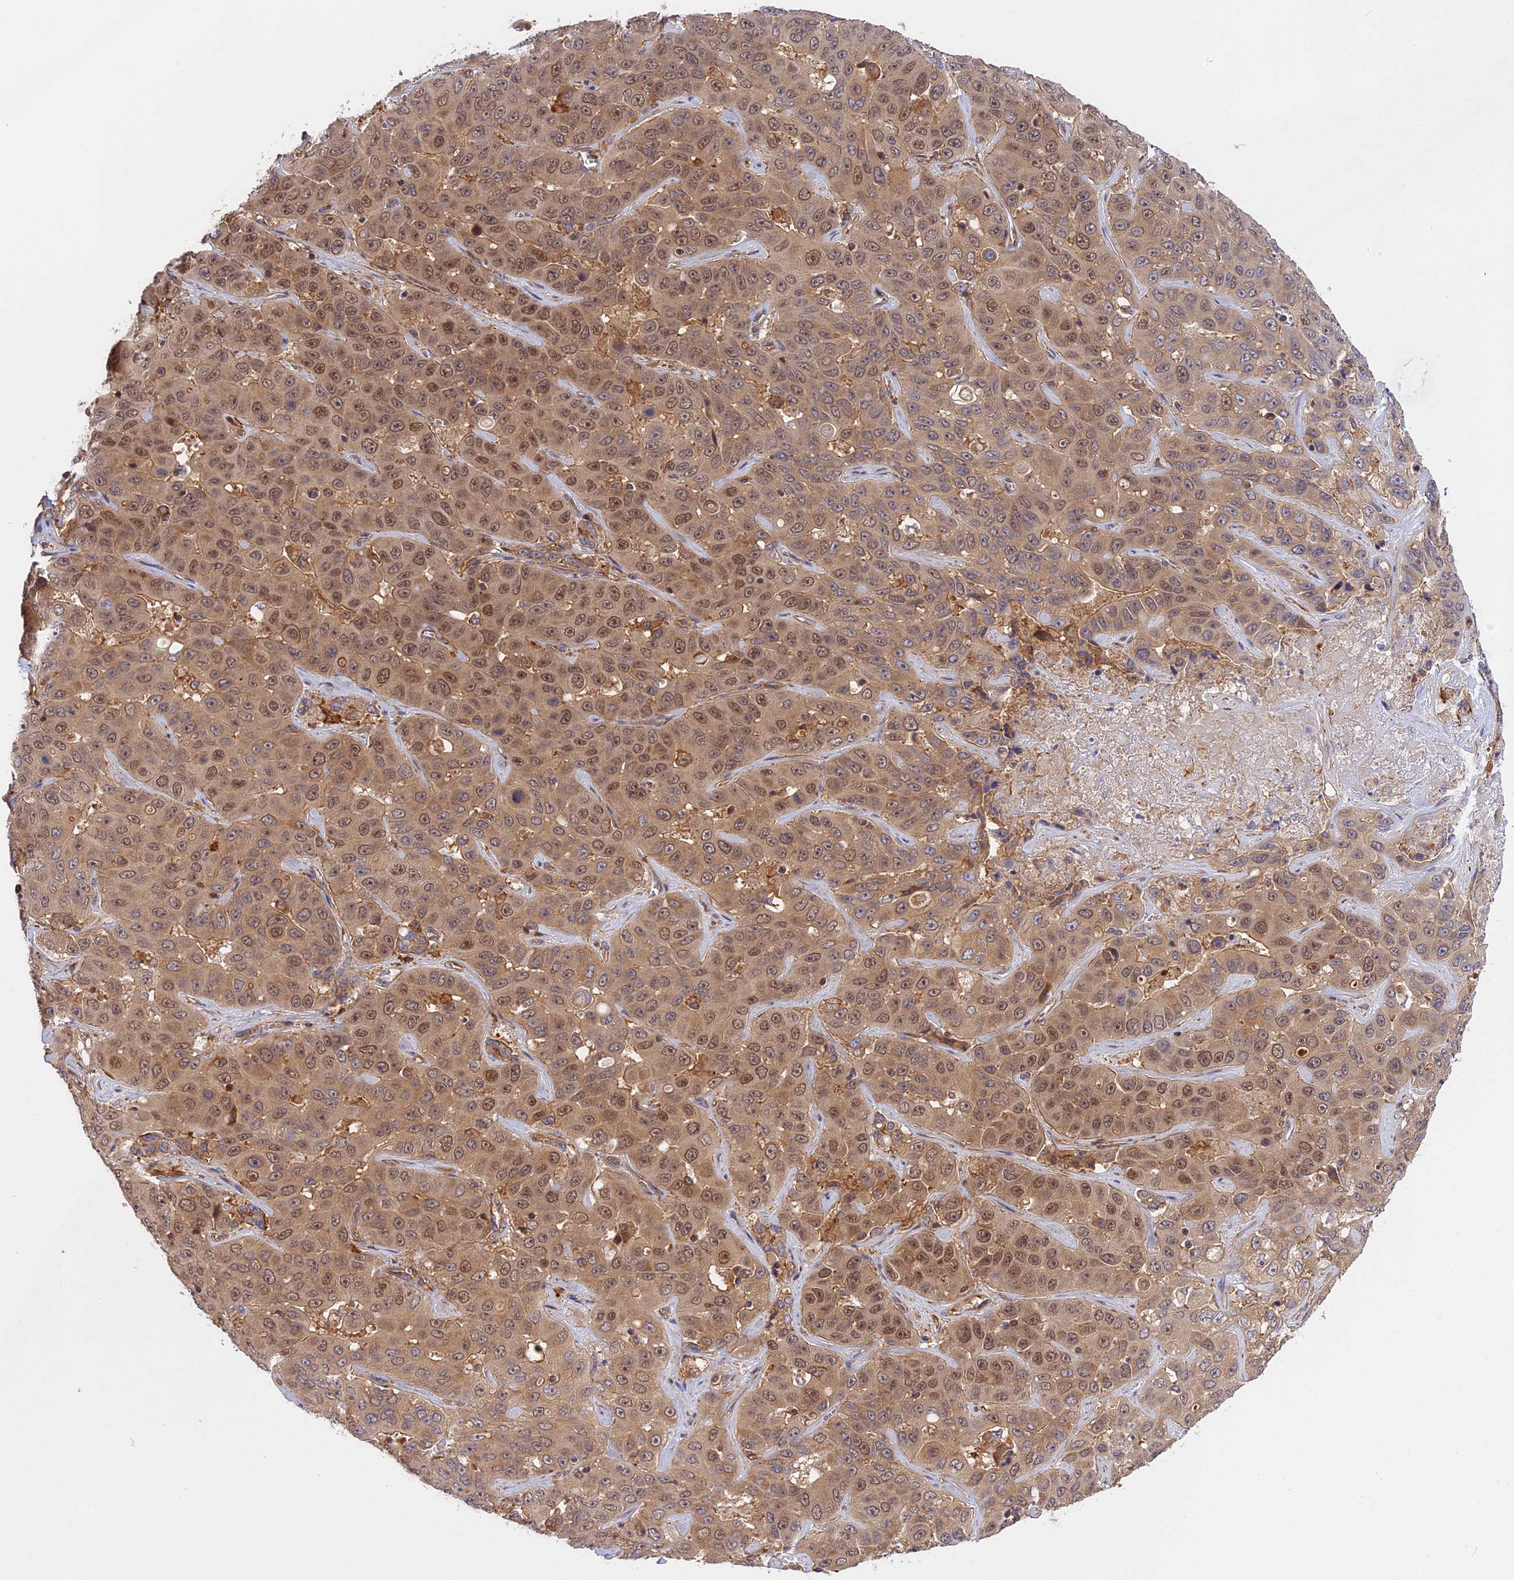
{"staining": {"intensity": "weak", "quantity": ">75%", "location": "cytoplasmic/membranous,nuclear"}, "tissue": "liver cancer", "cell_type": "Tumor cells", "image_type": "cancer", "snomed": [{"axis": "morphology", "description": "Cholangiocarcinoma"}, {"axis": "topography", "description": "Liver"}], "caption": "The micrograph demonstrates a brown stain indicating the presence of a protein in the cytoplasmic/membranous and nuclear of tumor cells in liver cancer (cholangiocarcinoma).", "gene": "C5orf22", "patient": {"sex": "female", "age": 52}}